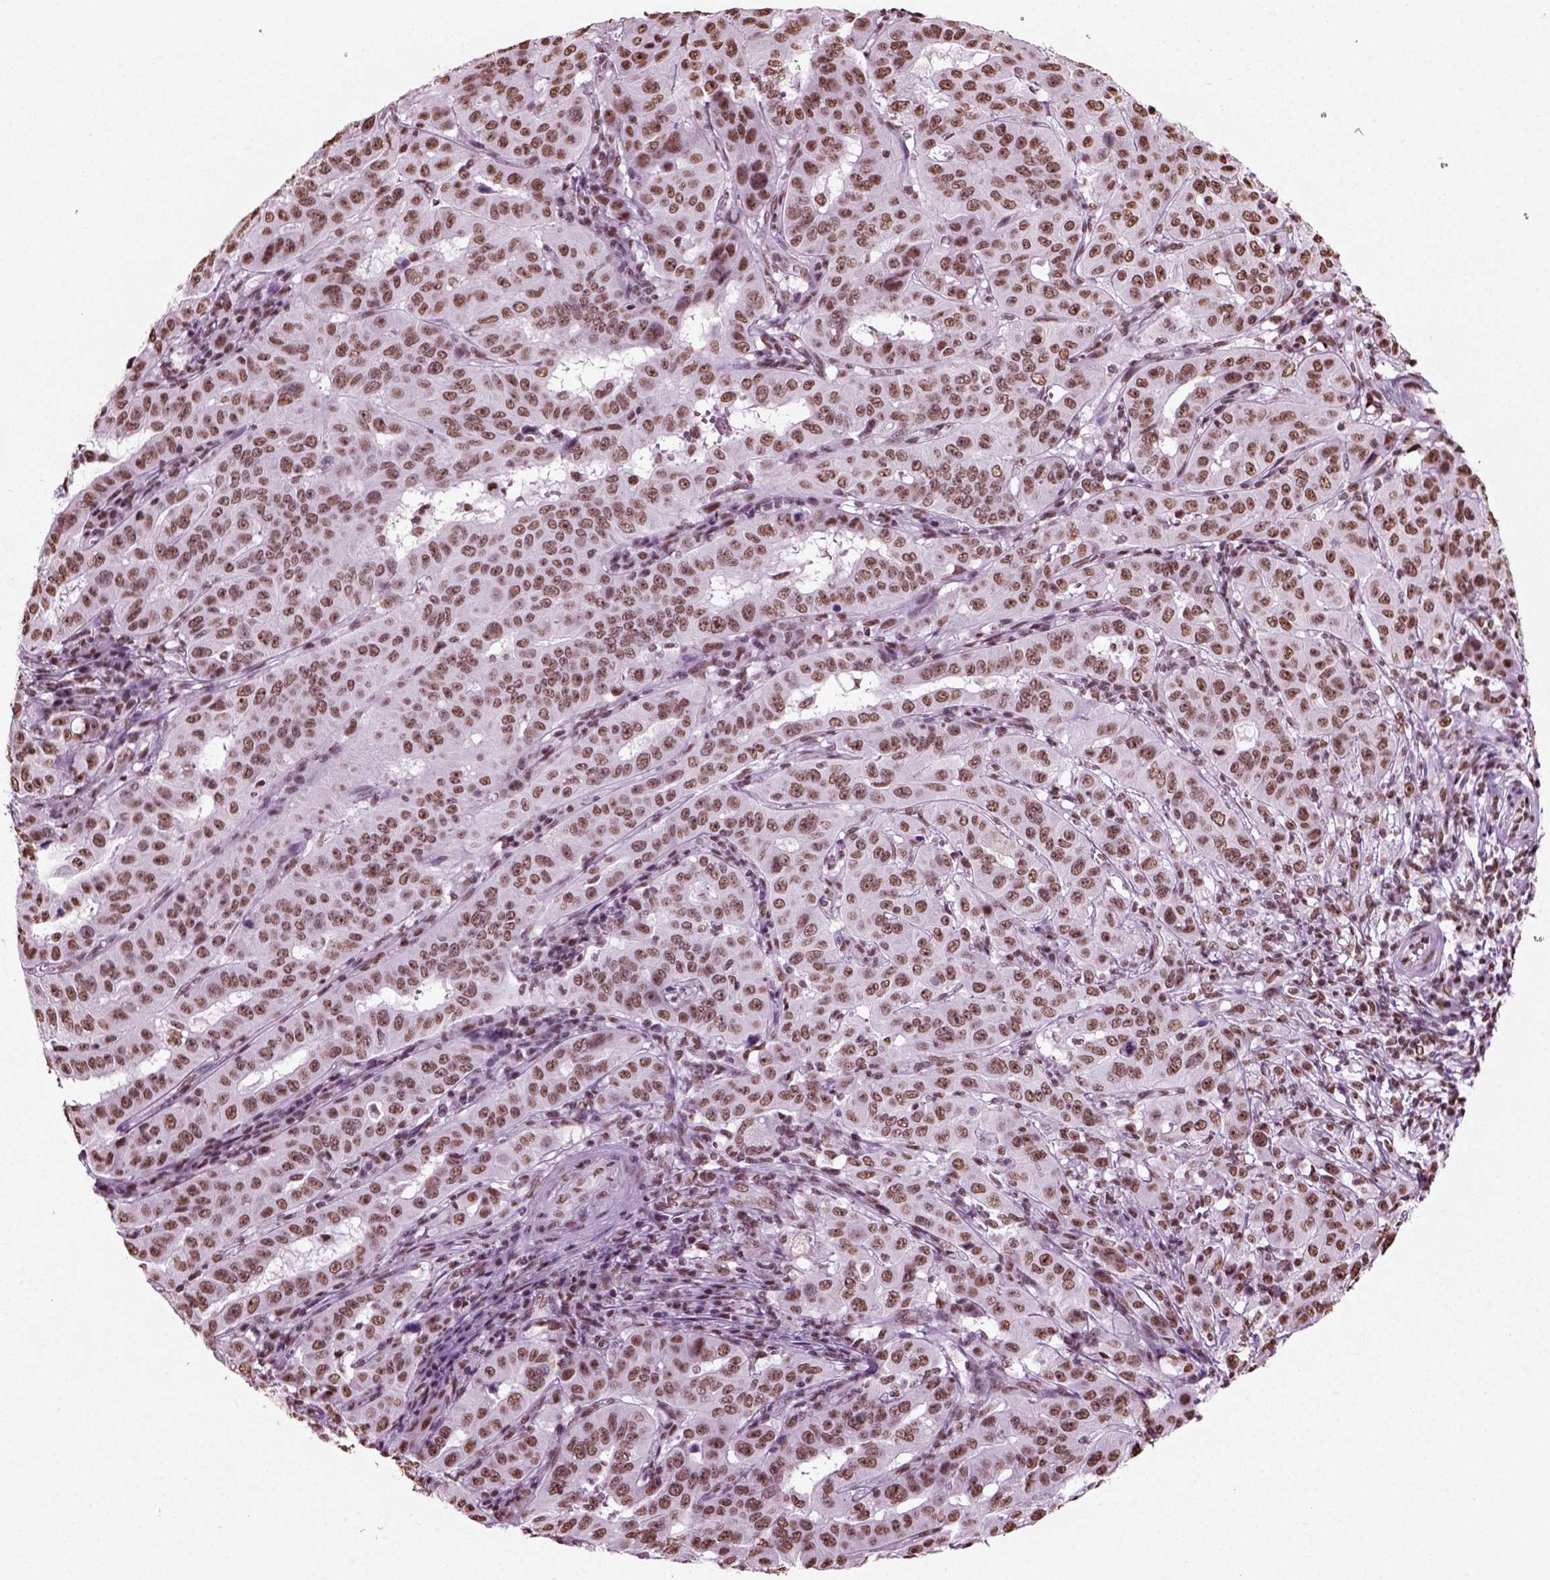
{"staining": {"intensity": "moderate", "quantity": ">75%", "location": "nuclear"}, "tissue": "pancreatic cancer", "cell_type": "Tumor cells", "image_type": "cancer", "snomed": [{"axis": "morphology", "description": "Adenocarcinoma, NOS"}, {"axis": "topography", "description": "Pancreas"}], "caption": "Immunohistochemistry (DAB) staining of human adenocarcinoma (pancreatic) demonstrates moderate nuclear protein expression in about >75% of tumor cells.", "gene": "POLR1H", "patient": {"sex": "male", "age": 63}}